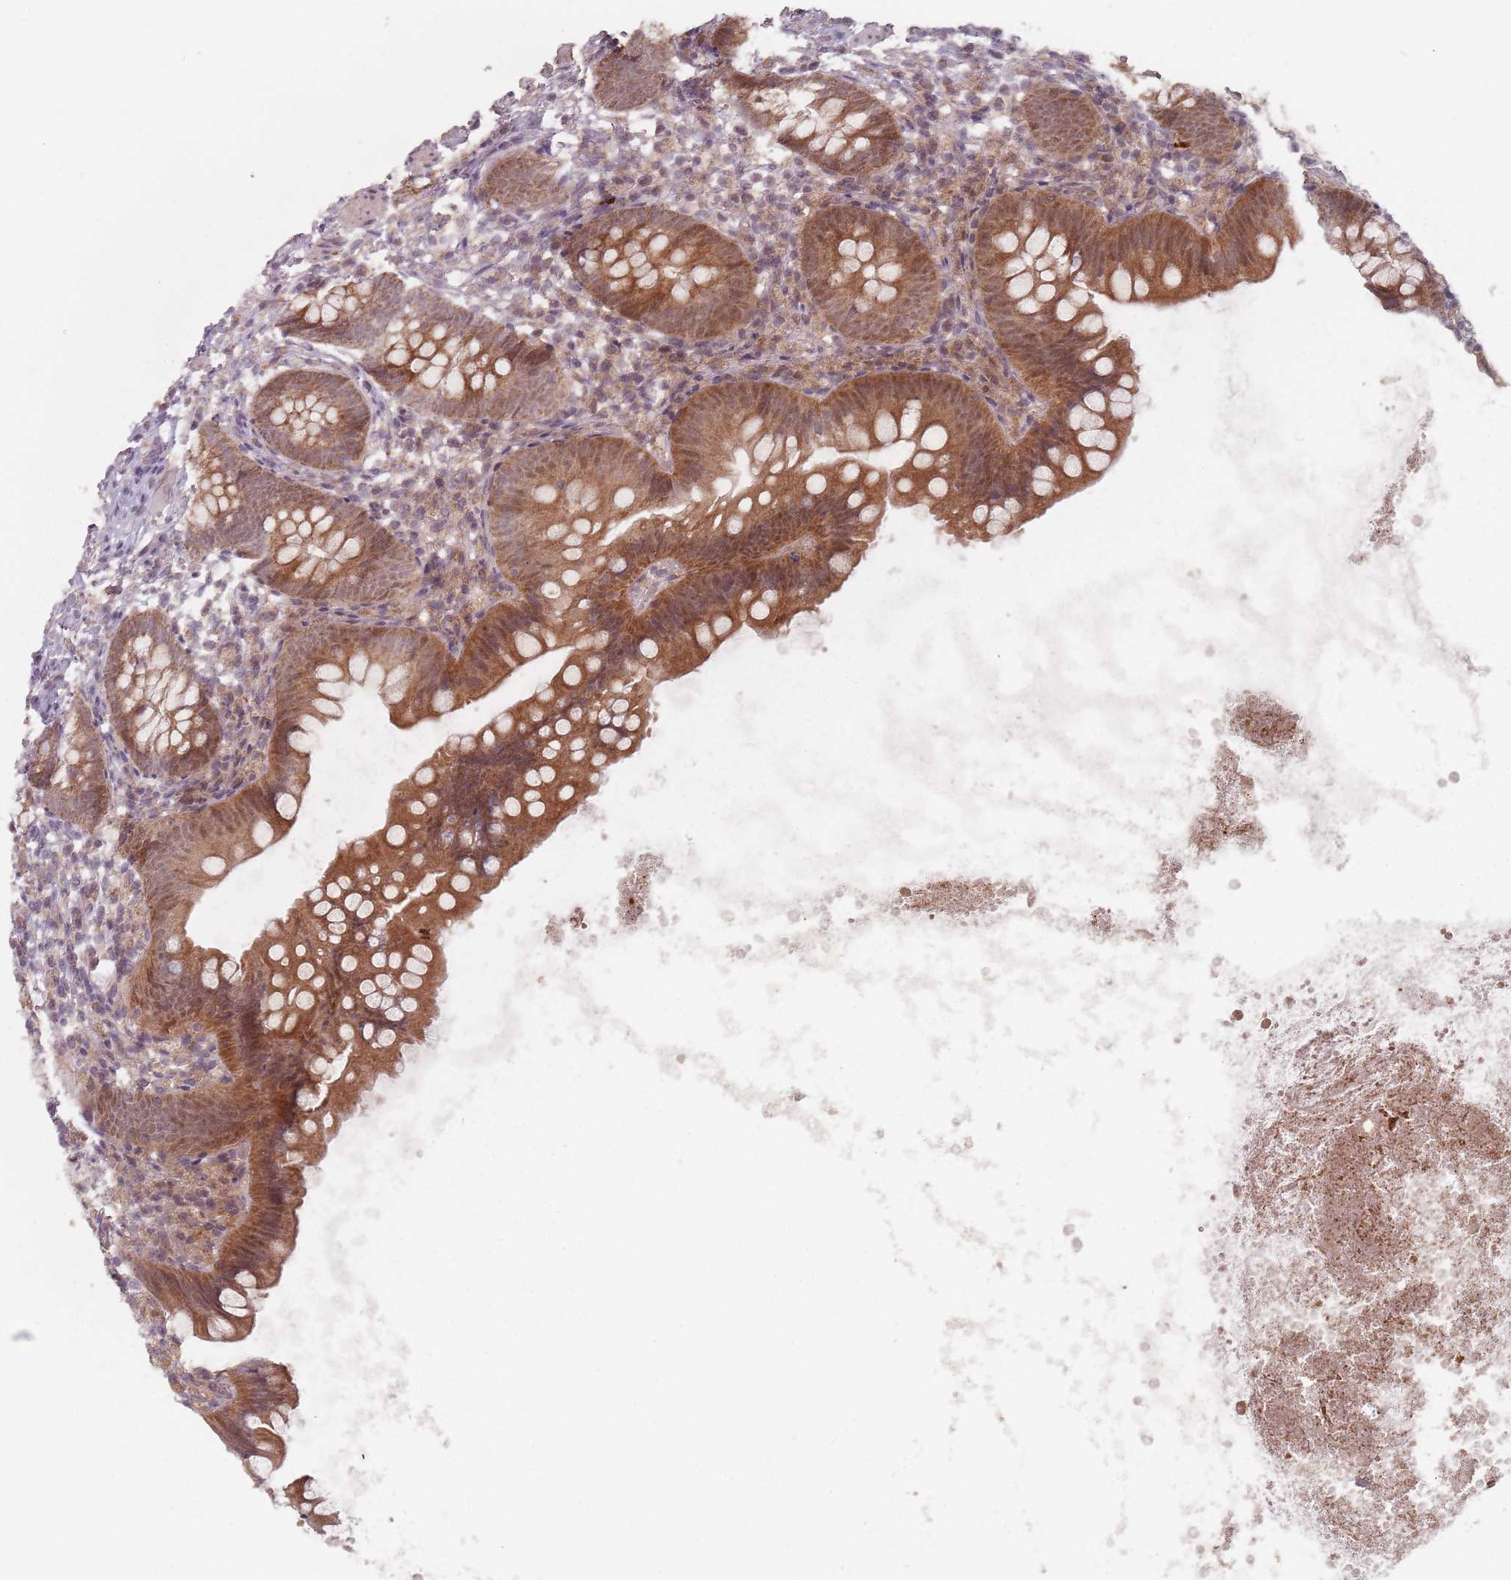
{"staining": {"intensity": "moderate", "quantity": ">75%", "location": "cytoplasmic/membranous"}, "tissue": "appendix", "cell_type": "Glandular cells", "image_type": "normal", "snomed": [{"axis": "morphology", "description": "Normal tissue, NOS"}, {"axis": "topography", "description": "Appendix"}], "caption": "A high-resolution image shows immunohistochemistry staining of normal appendix, which shows moderate cytoplasmic/membranous expression in about >75% of glandular cells. The protein is shown in brown color, while the nuclei are stained blue.", "gene": "VPS52", "patient": {"sex": "female", "age": 62}}